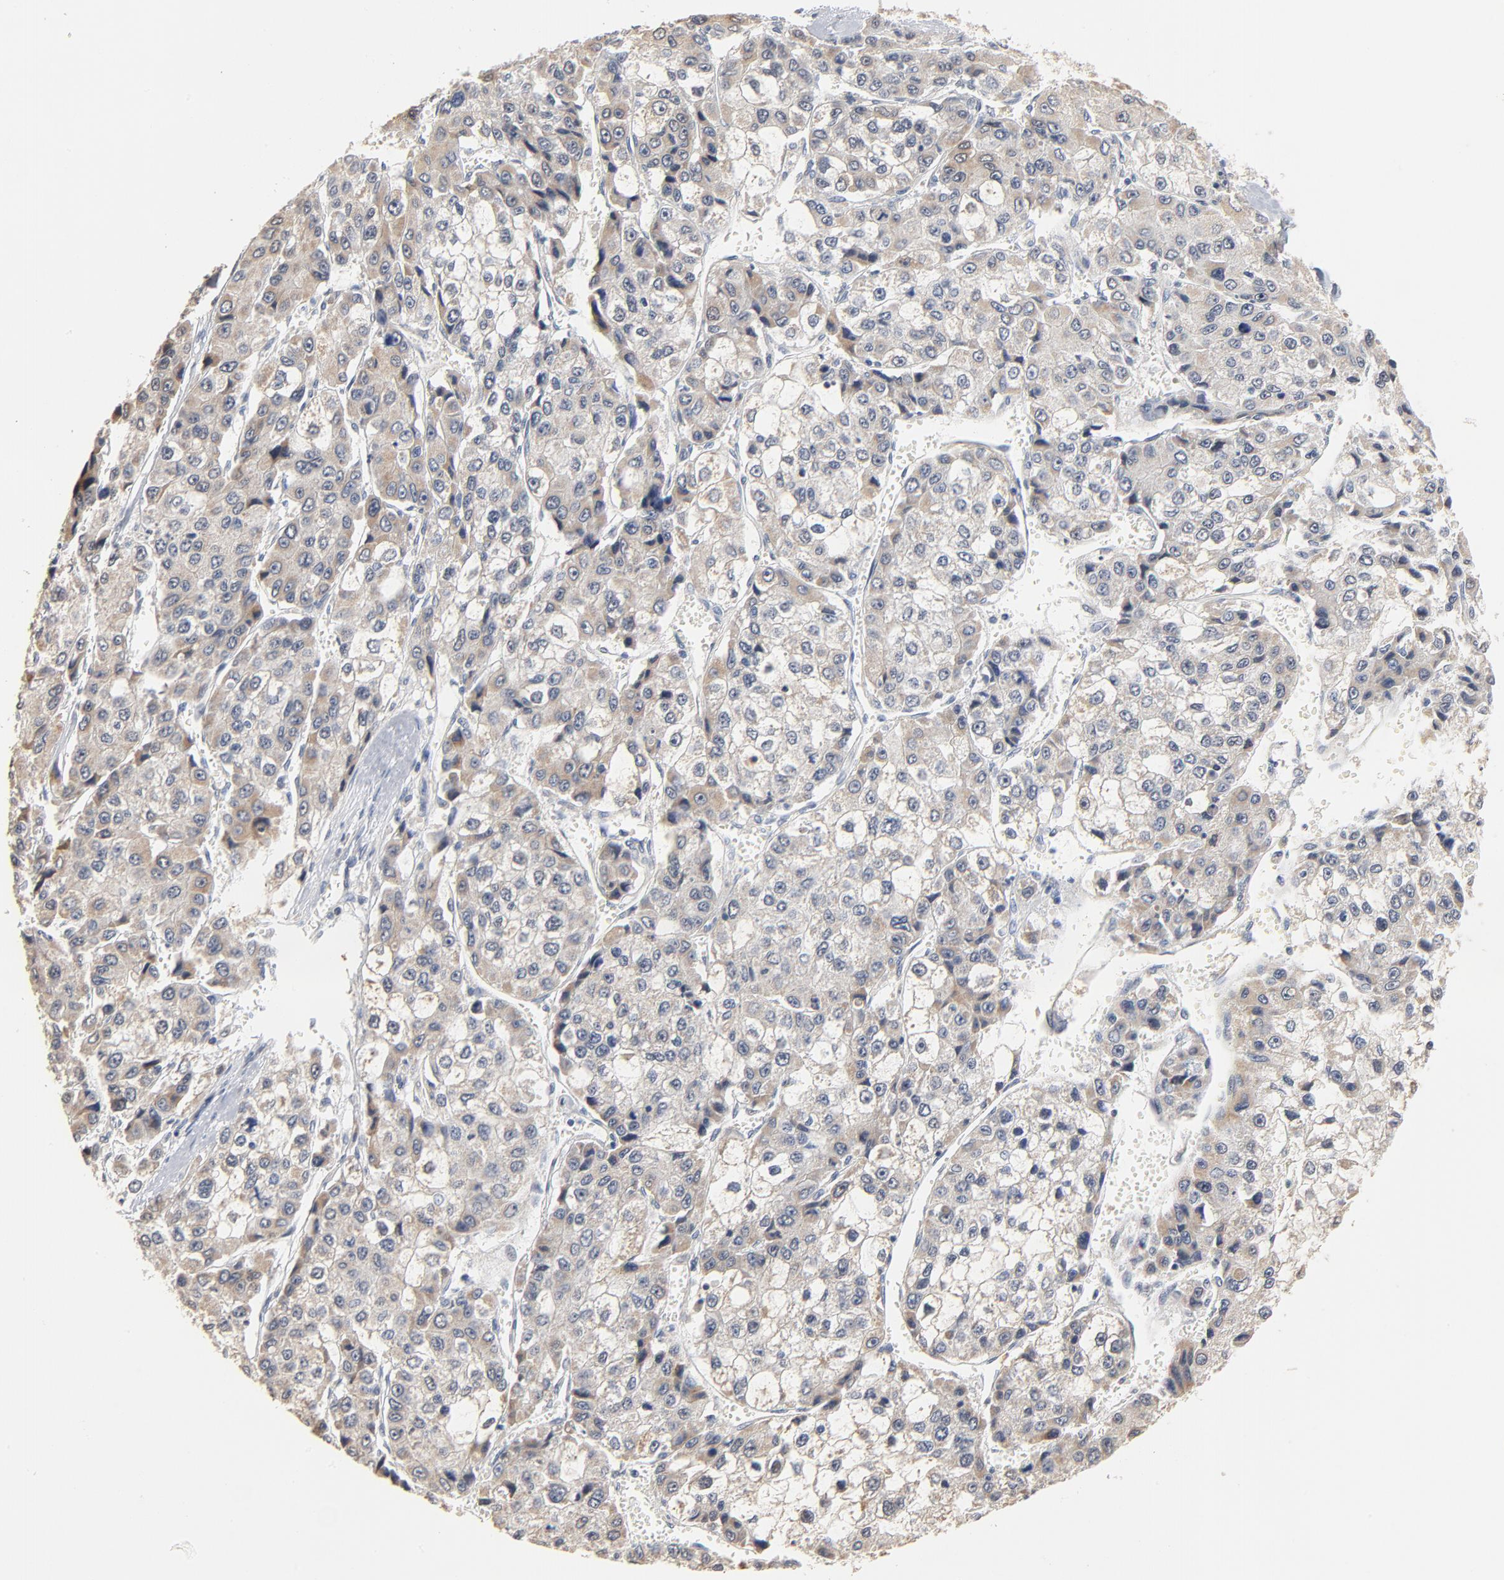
{"staining": {"intensity": "weak", "quantity": ">75%", "location": "cytoplasmic/membranous"}, "tissue": "liver cancer", "cell_type": "Tumor cells", "image_type": "cancer", "snomed": [{"axis": "morphology", "description": "Carcinoma, Hepatocellular, NOS"}, {"axis": "topography", "description": "Liver"}], "caption": "The histopathology image exhibits a brown stain indicating the presence of a protein in the cytoplasmic/membranous of tumor cells in liver hepatocellular carcinoma.", "gene": "EPCAM", "patient": {"sex": "female", "age": 66}}